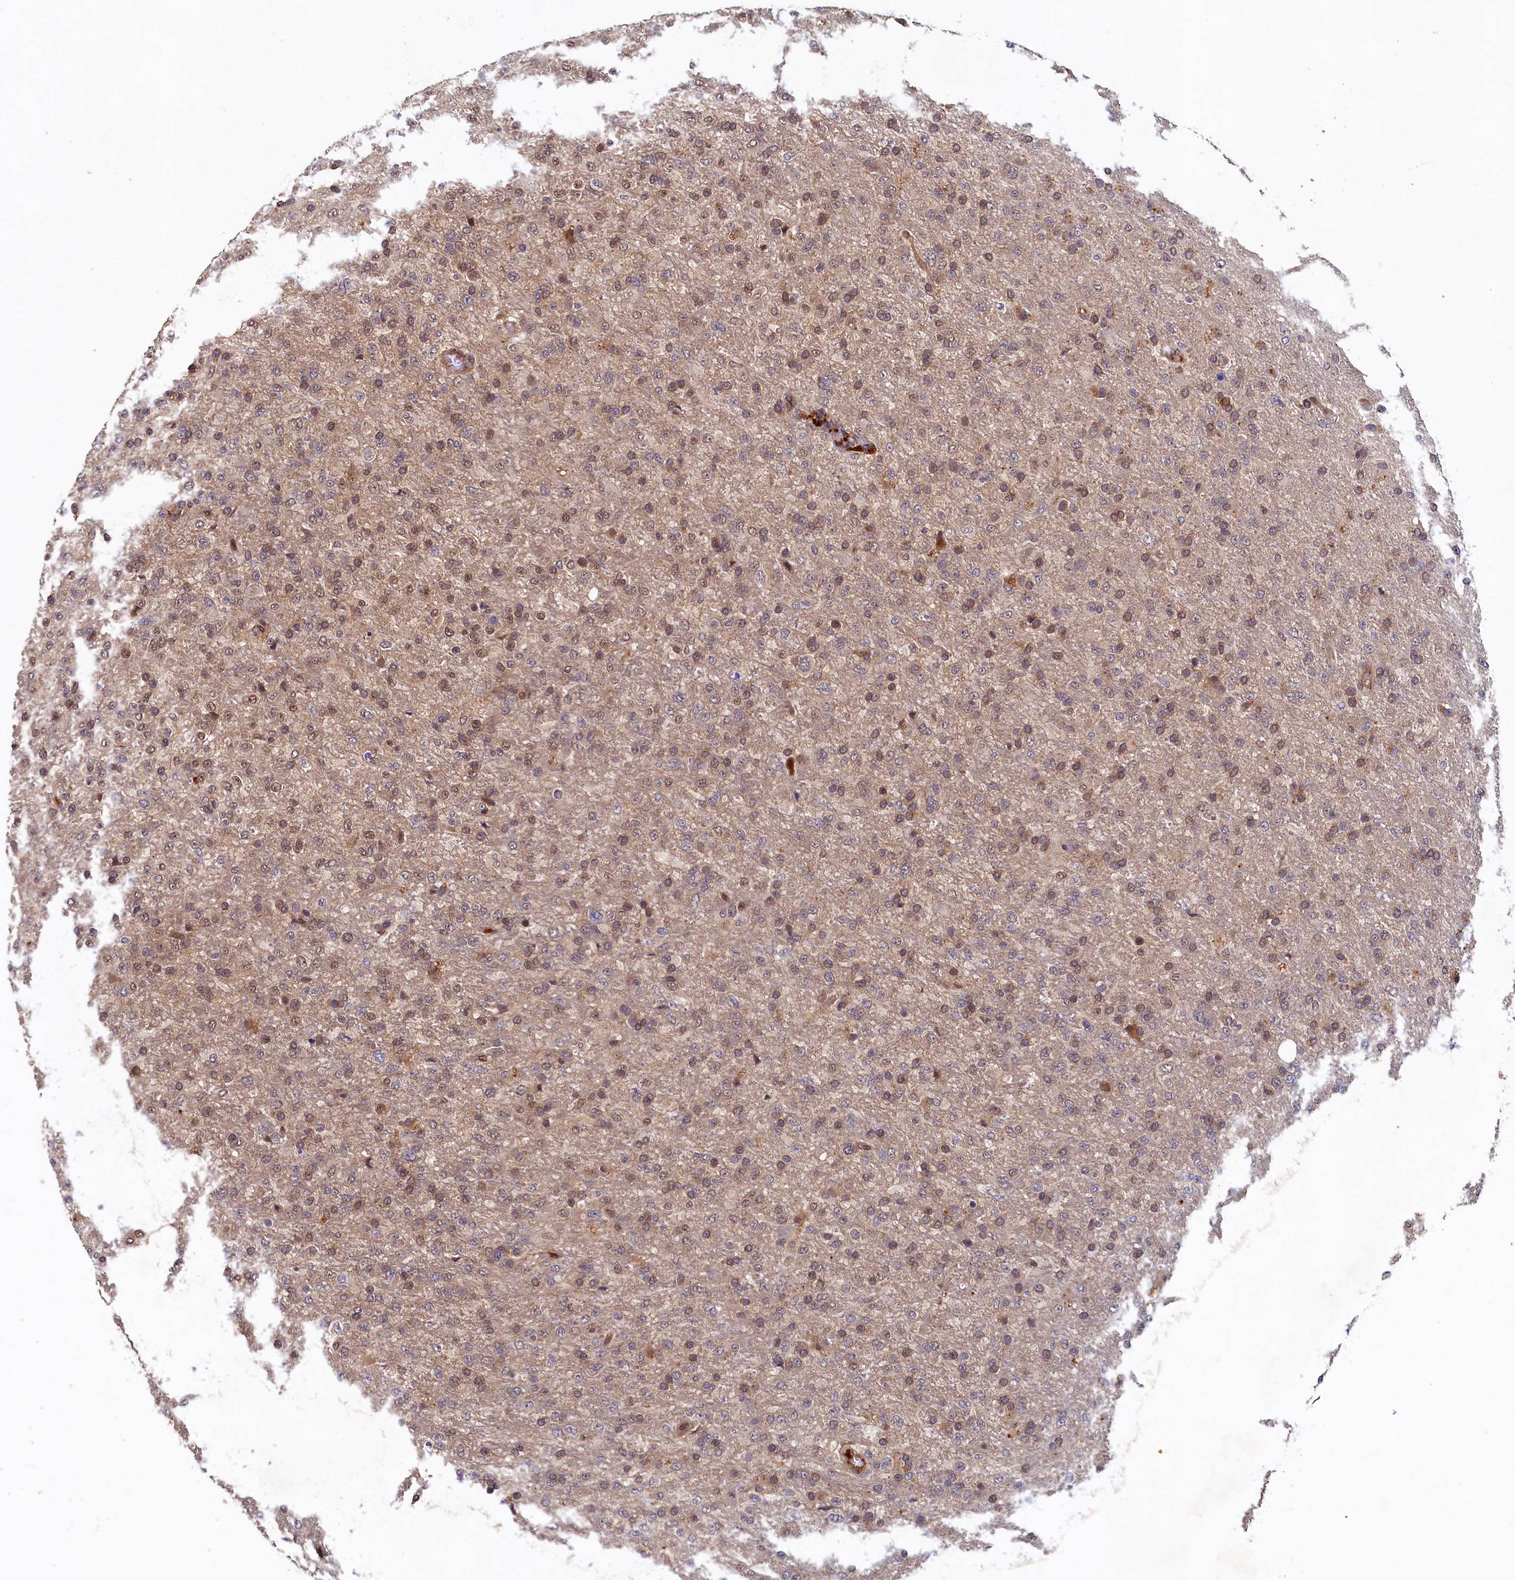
{"staining": {"intensity": "weak", "quantity": "25%-75%", "location": "cytoplasmic/membranous"}, "tissue": "glioma", "cell_type": "Tumor cells", "image_type": "cancer", "snomed": [{"axis": "morphology", "description": "Glioma, malignant, High grade"}, {"axis": "topography", "description": "Brain"}], "caption": "Malignant high-grade glioma stained with a protein marker displays weak staining in tumor cells.", "gene": "LCMT2", "patient": {"sex": "female", "age": 74}}